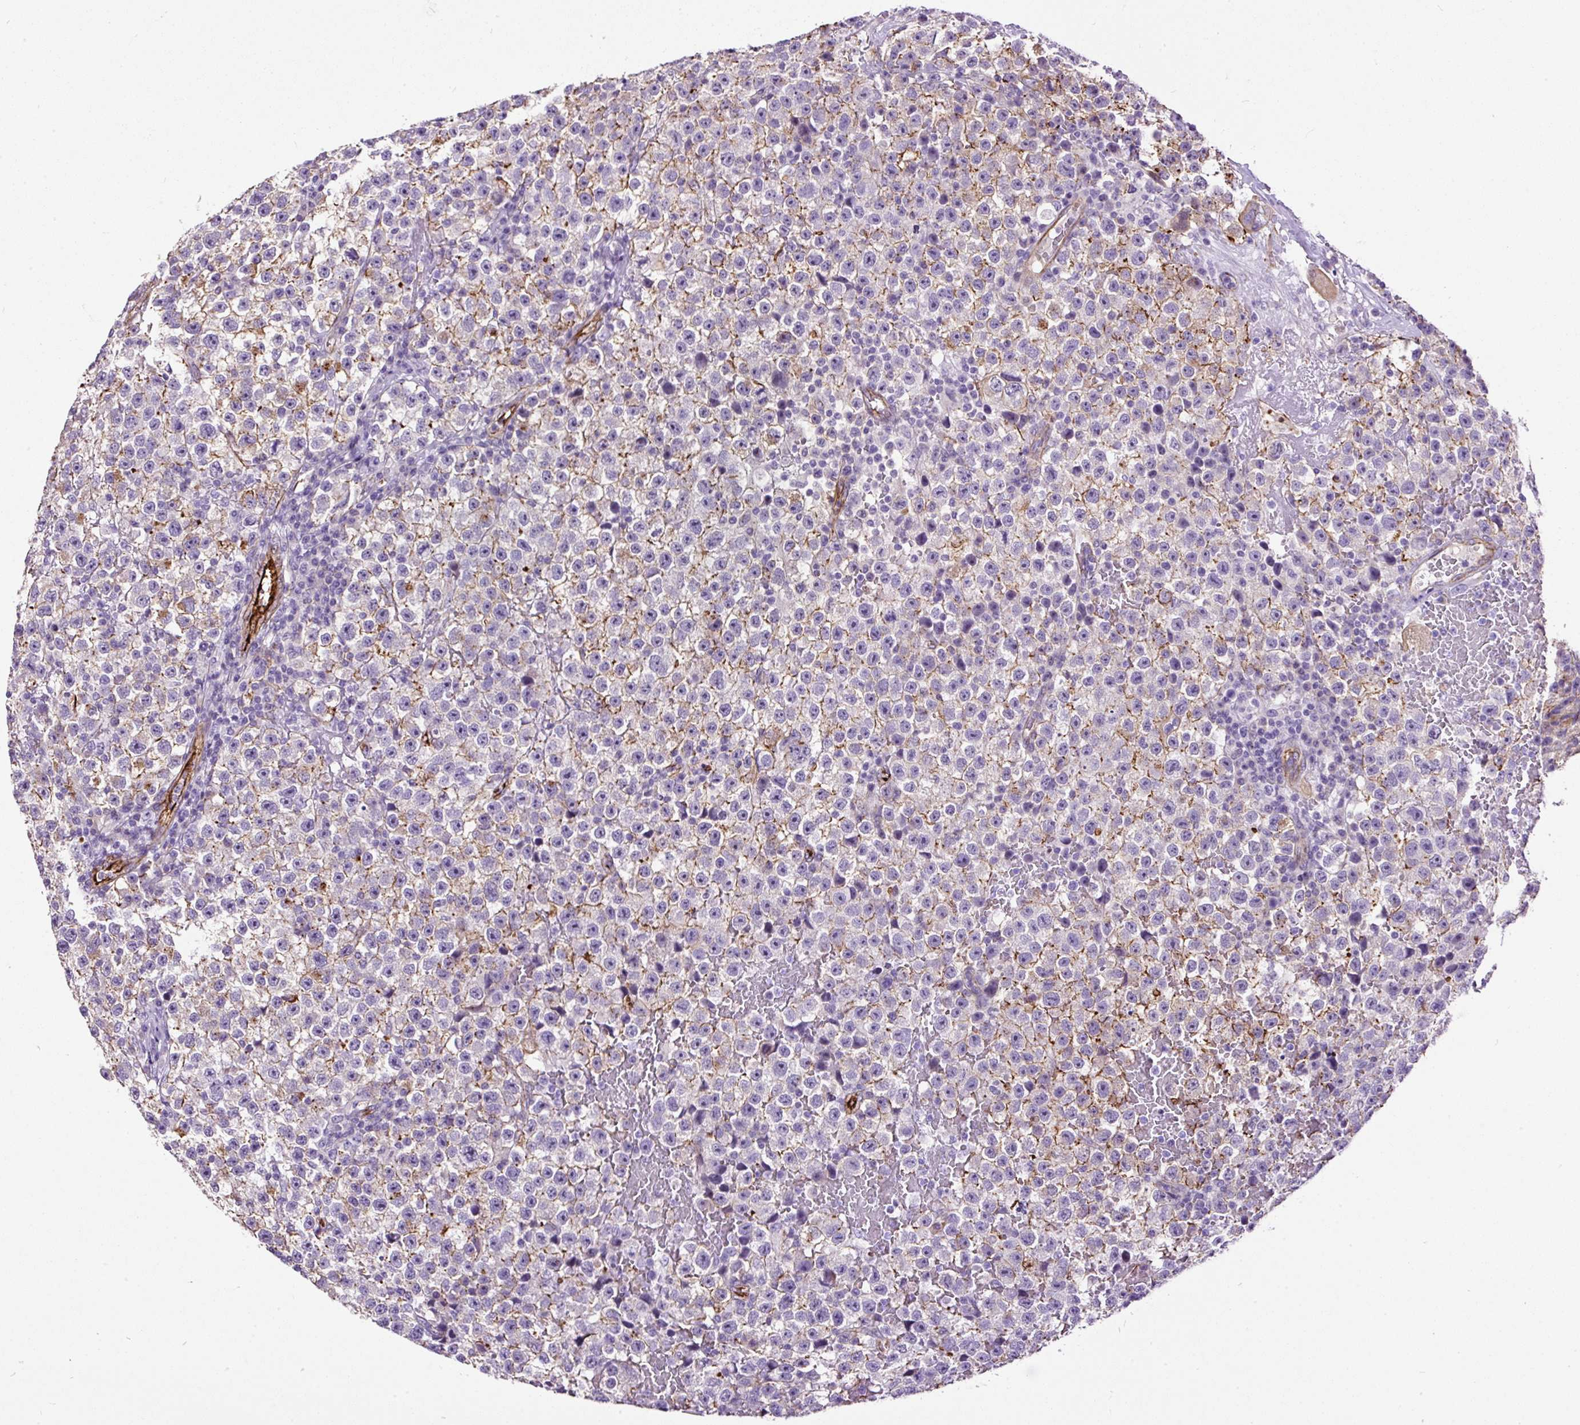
{"staining": {"intensity": "moderate", "quantity": "<25%", "location": "cytoplasmic/membranous"}, "tissue": "testis cancer", "cell_type": "Tumor cells", "image_type": "cancer", "snomed": [{"axis": "morphology", "description": "Seminoma, NOS"}, {"axis": "topography", "description": "Testis"}], "caption": "This is a micrograph of immunohistochemistry staining of testis cancer, which shows moderate positivity in the cytoplasmic/membranous of tumor cells.", "gene": "MAGEB16", "patient": {"sex": "male", "age": 22}}